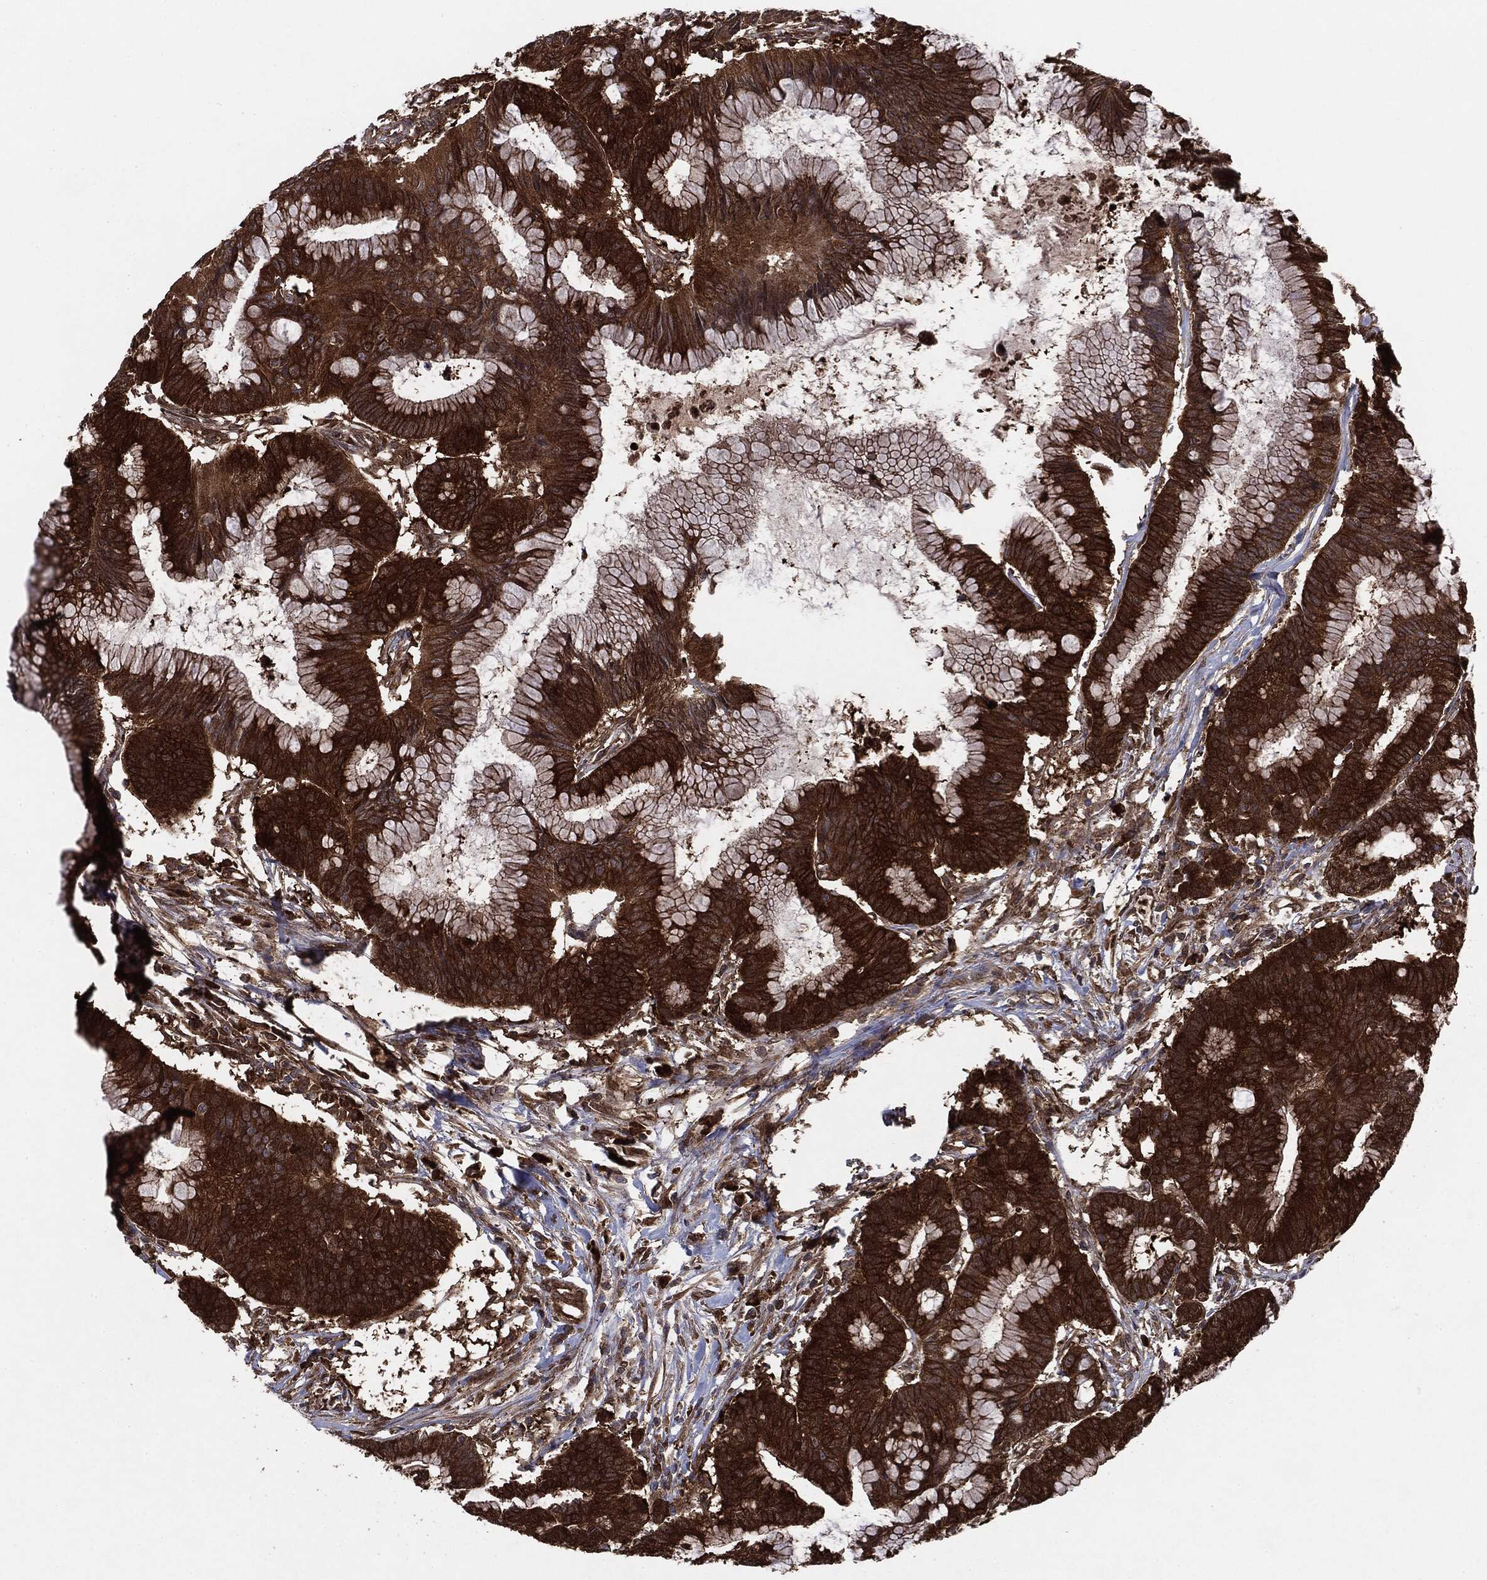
{"staining": {"intensity": "strong", "quantity": ">75%", "location": "cytoplasmic/membranous"}, "tissue": "colorectal cancer", "cell_type": "Tumor cells", "image_type": "cancer", "snomed": [{"axis": "morphology", "description": "Adenocarcinoma, NOS"}, {"axis": "topography", "description": "Colon"}], "caption": "The photomicrograph displays staining of colorectal cancer, revealing strong cytoplasmic/membranous protein expression (brown color) within tumor cells.", "gene": "NME1", "patient": {"sex": "female", "age": 78}}